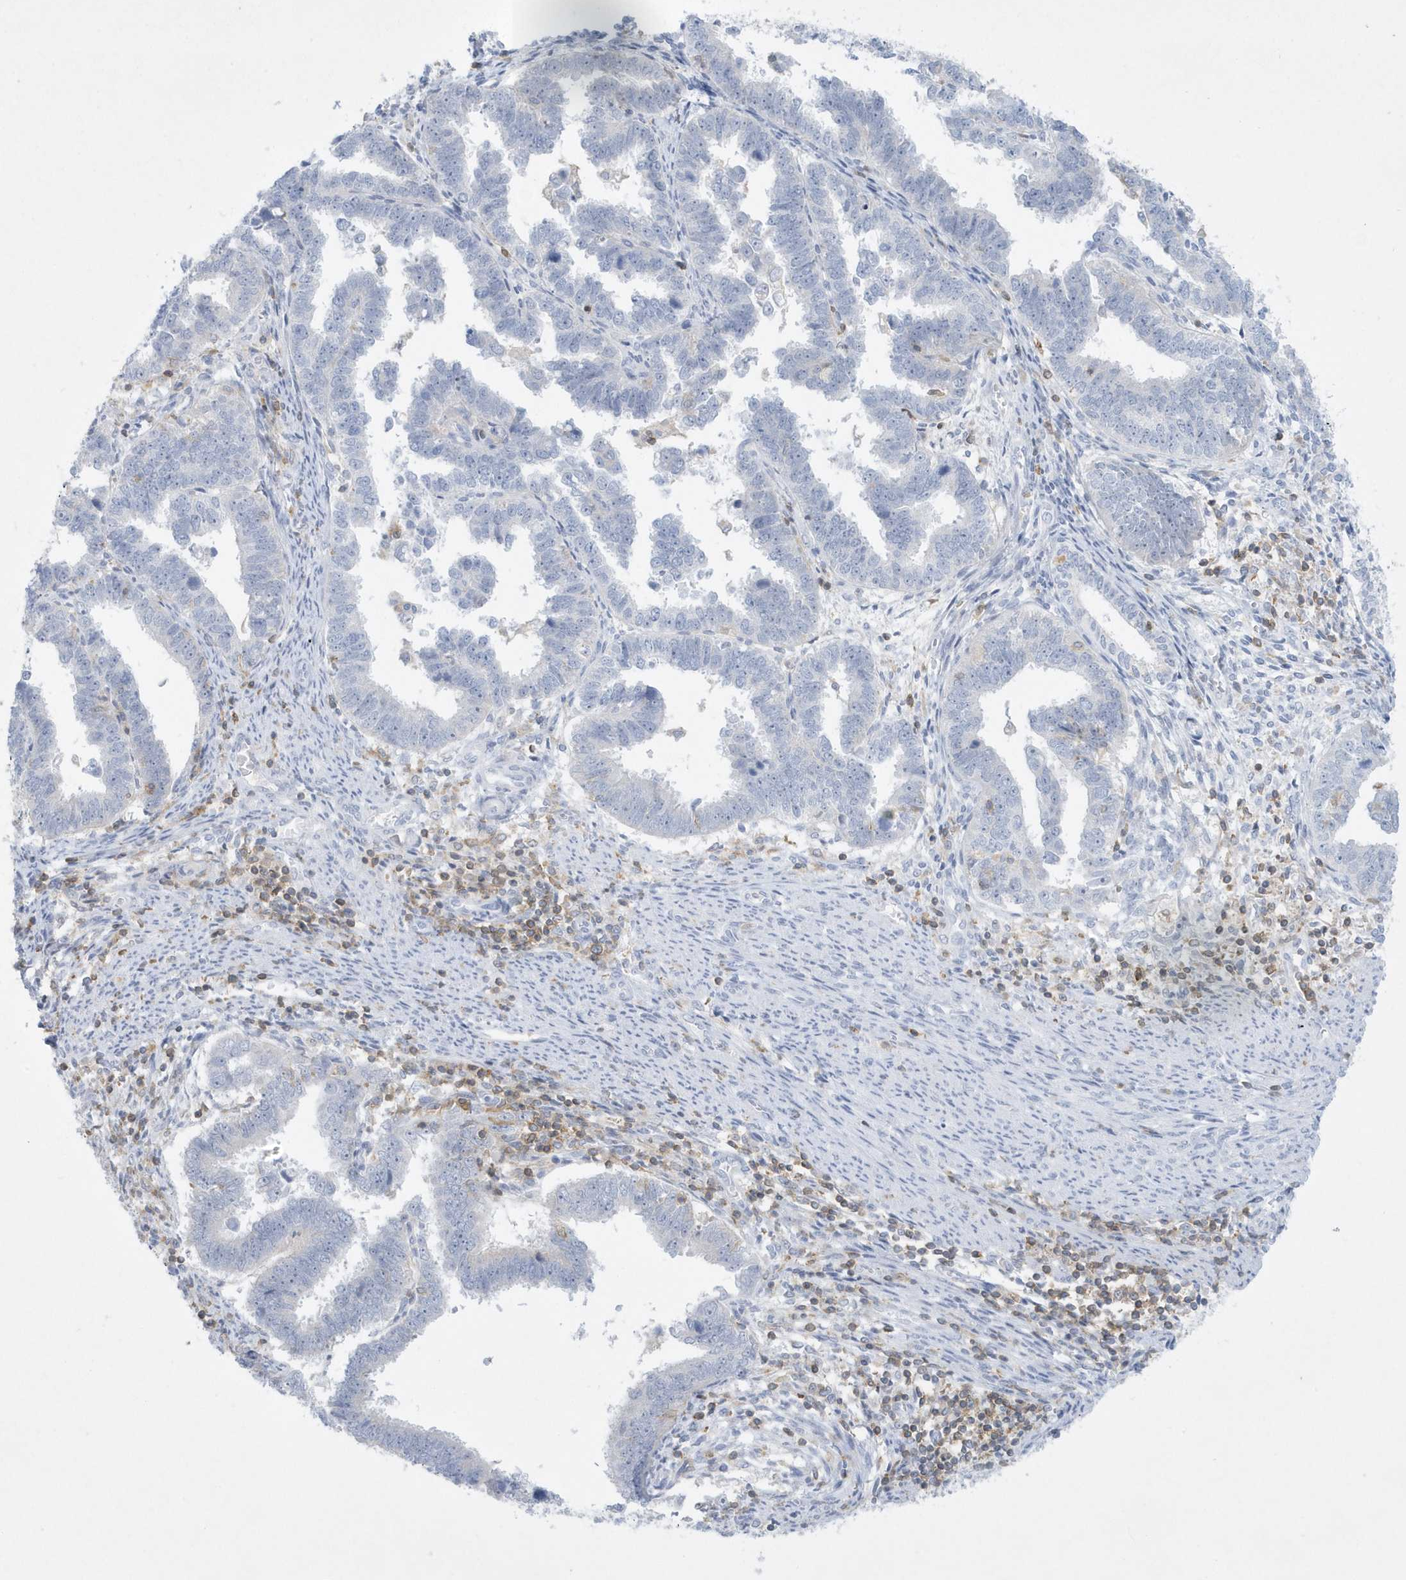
{"staining": {"intensity": "negative", "quantity": "none", "location": "none"}, "tissue": "endometrial cancer", "cell_type": "Tumor cells", "image_type": "cancer", "snomed": [{"axis": "morphology", "description": "Adenocarcinoma, NOS"}, {"axis": "topography", "description": "Endometrium"}], "caption": "The photomicrograph shows no staining of tumor cells in endometrial cancer.", "gene": "PSD4", "patient": {"sex": "female", "age": 75}}